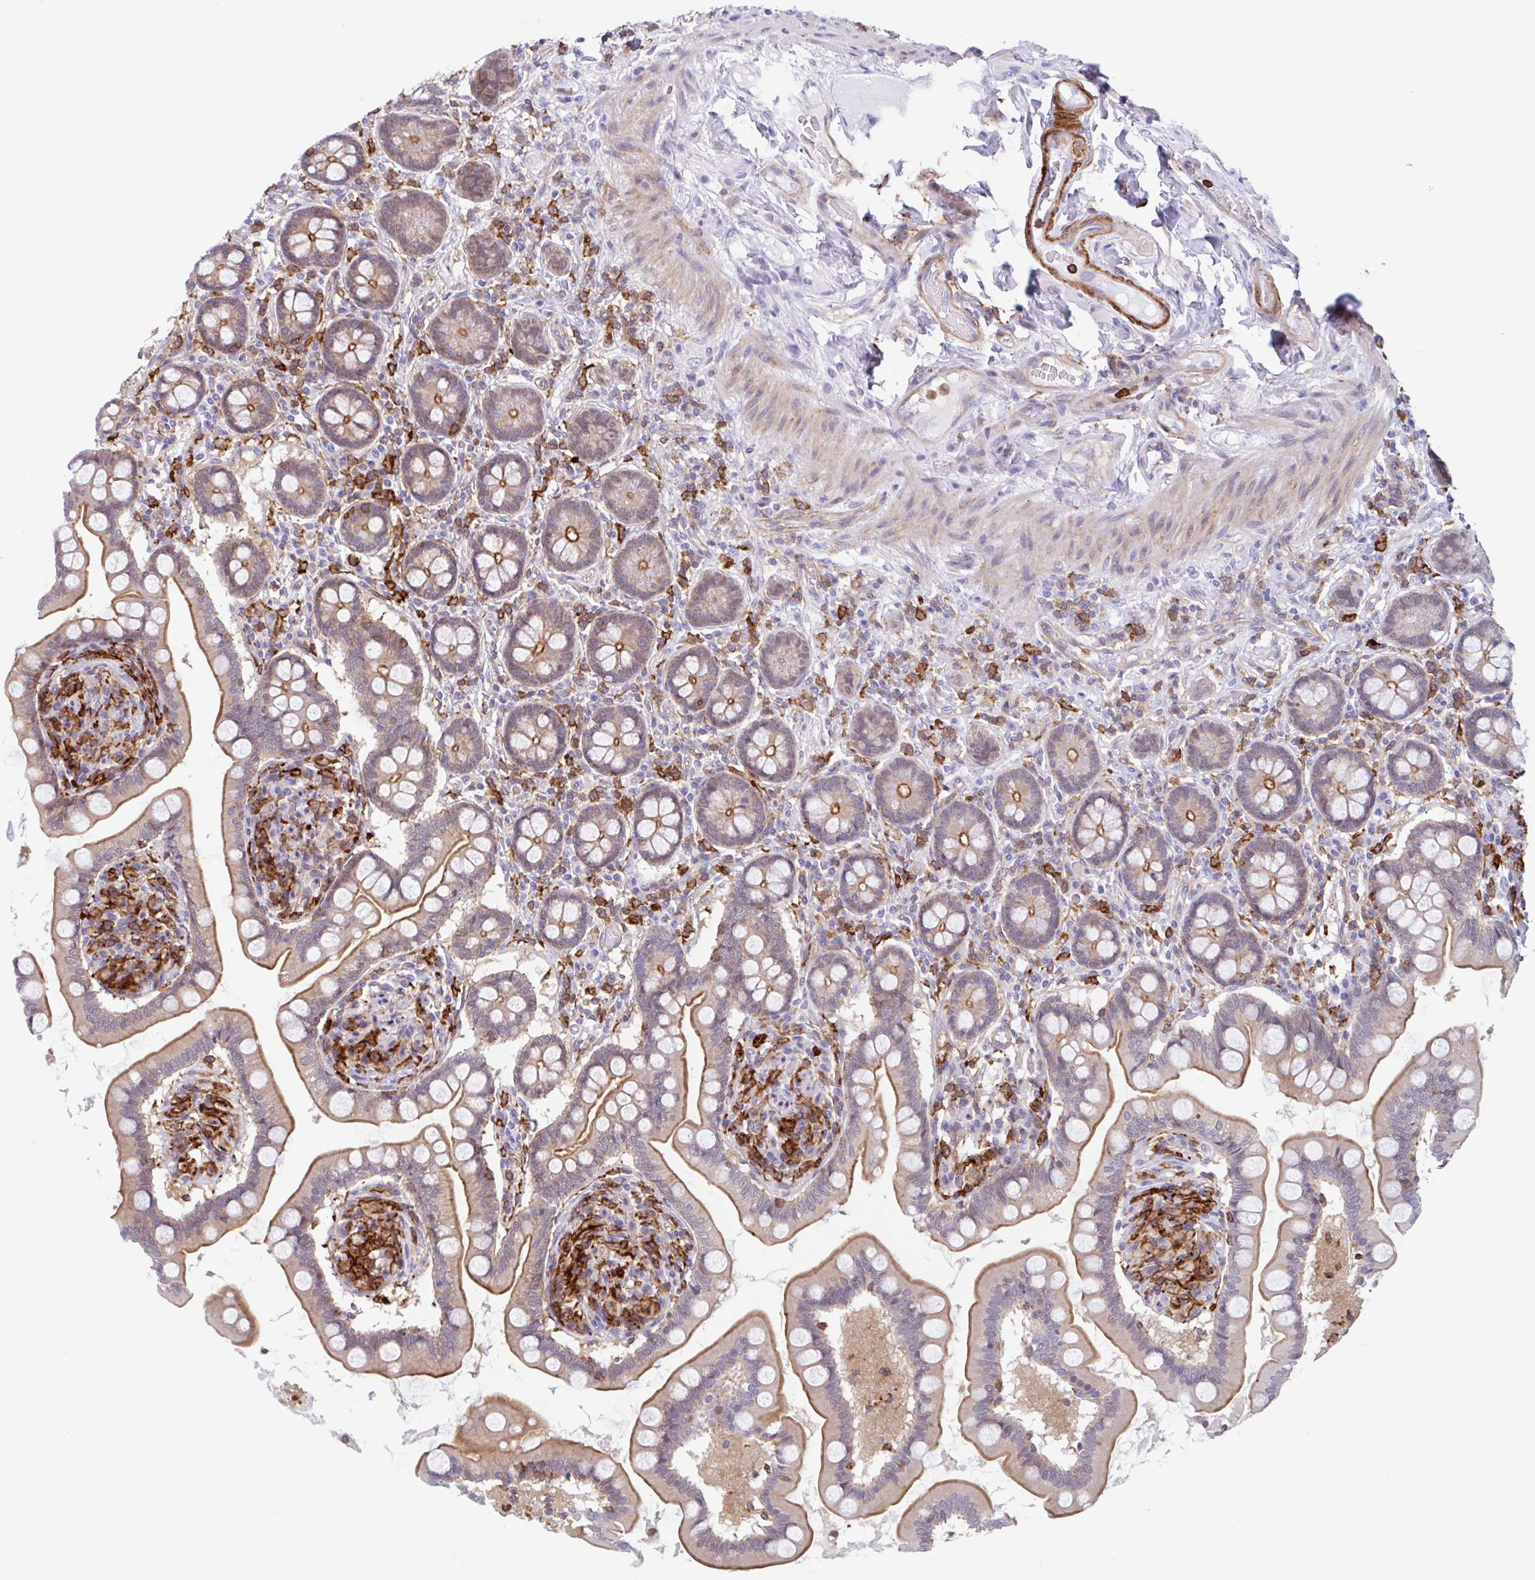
{"staining": {"intensity": "moderate", "quantity": ">75%", "location": "cytoplasmic/membranous"}, "tissue": "small intestine", "cell_type": "Glandular cells", "image_type": "normal", "snomed": [{"axis": "morphology", "description": "Normal tissue, NOS"}, {"axis": "topography", "description": "Small intestine"}], "caption": "About >75% of glandular cells in benign small intestine display moderate cytoplasmic/membranous protein staining as visualized by brown immunohistochemical staining.", "gene": "EFHD1", "patient": {"sex": "female", "age": 64}}